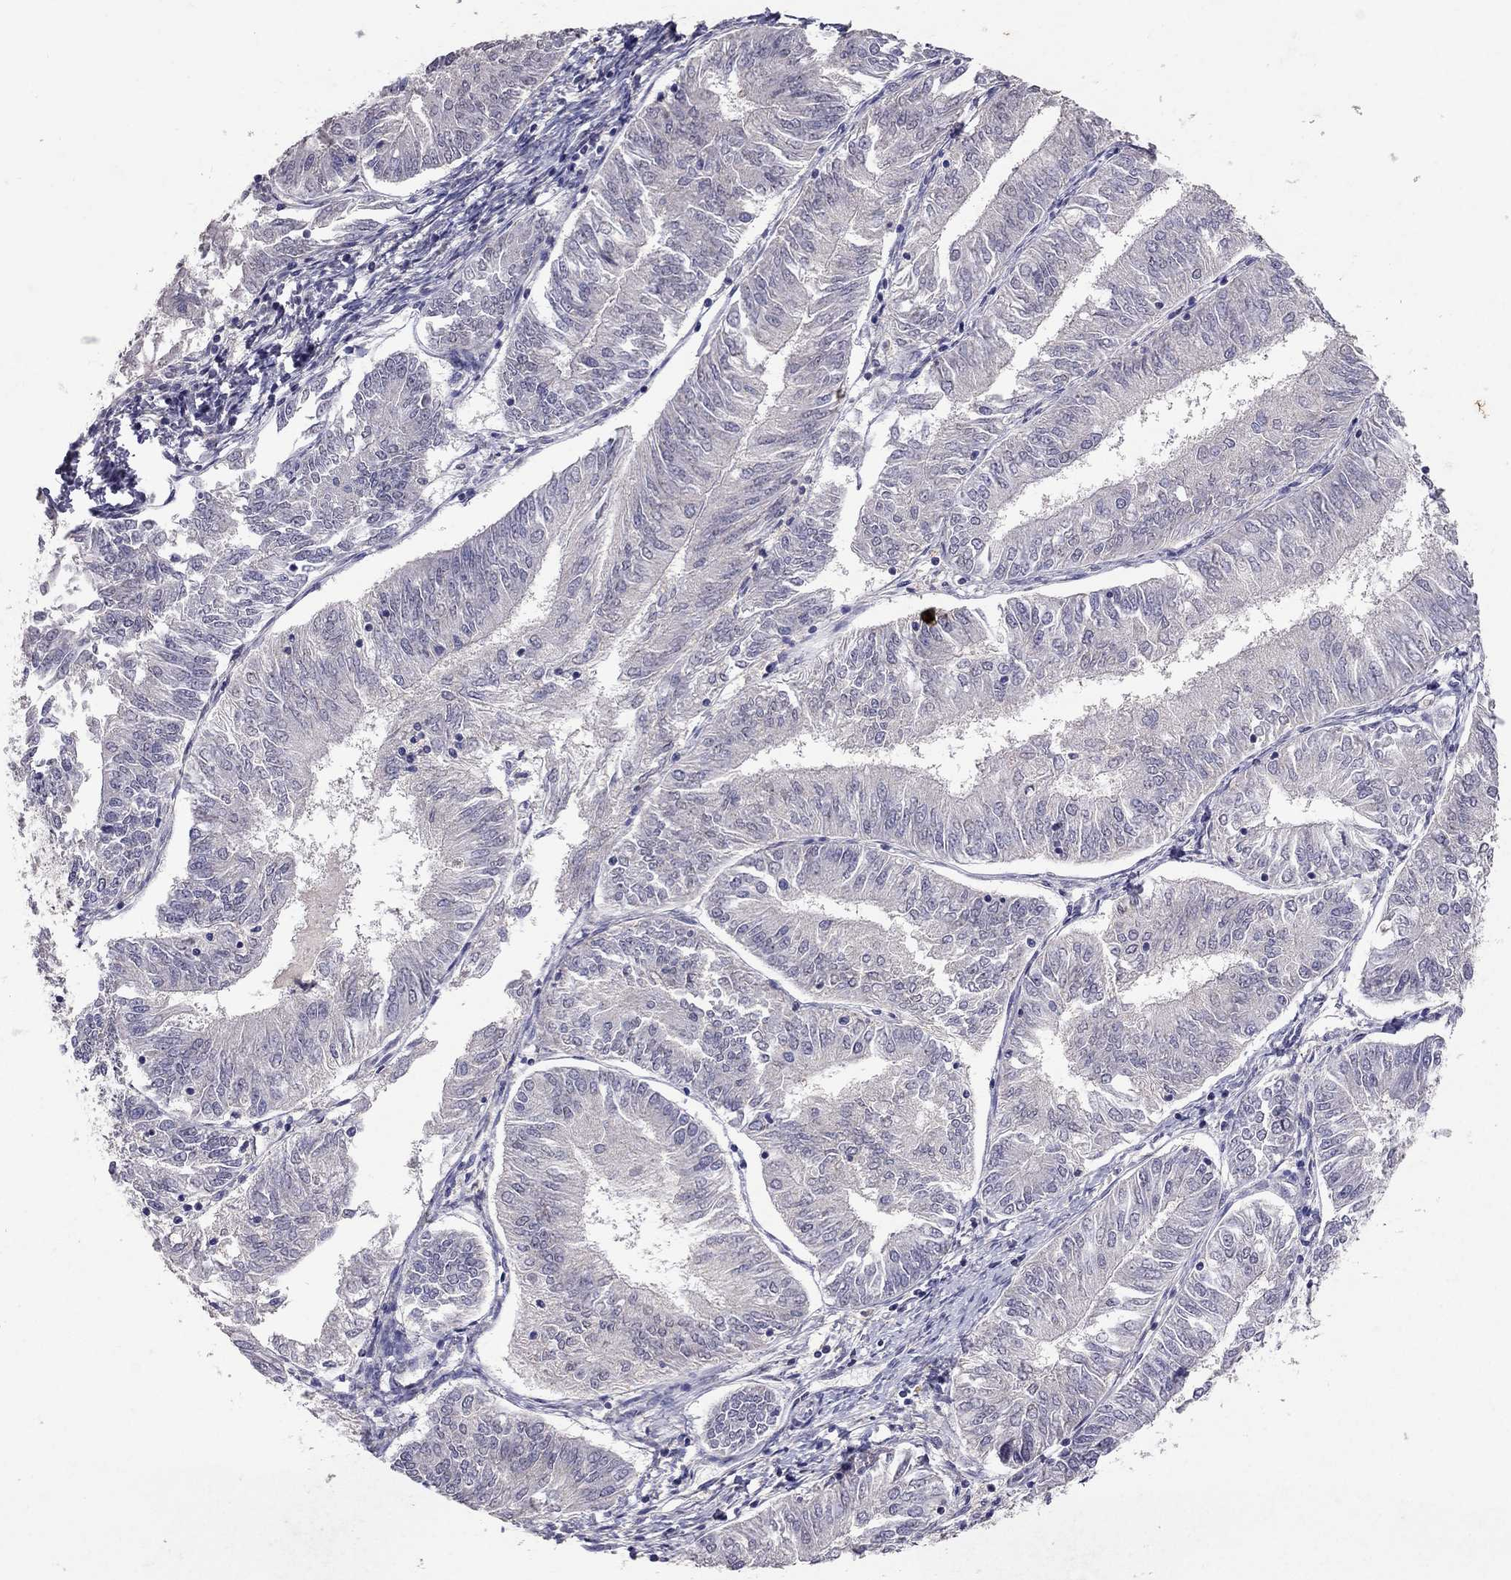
{"staining": {"intensity": "negative", "quantity": "none", "location": "none"}, "tissue": "endometrial cancer", "cell_type": "Tumor cells", "image_type": "cancer", "snomed": [{"axis": "morphology", "description": "Adenocarcinoma, NOS"}, {"axis": "topography", "description": "Endometrium"}], "caption": "Image shows no protein staining in tumor cells of endometrial cancer tissue.", "gene": "FST", "patient": {"sex": "female", "age": 58}}